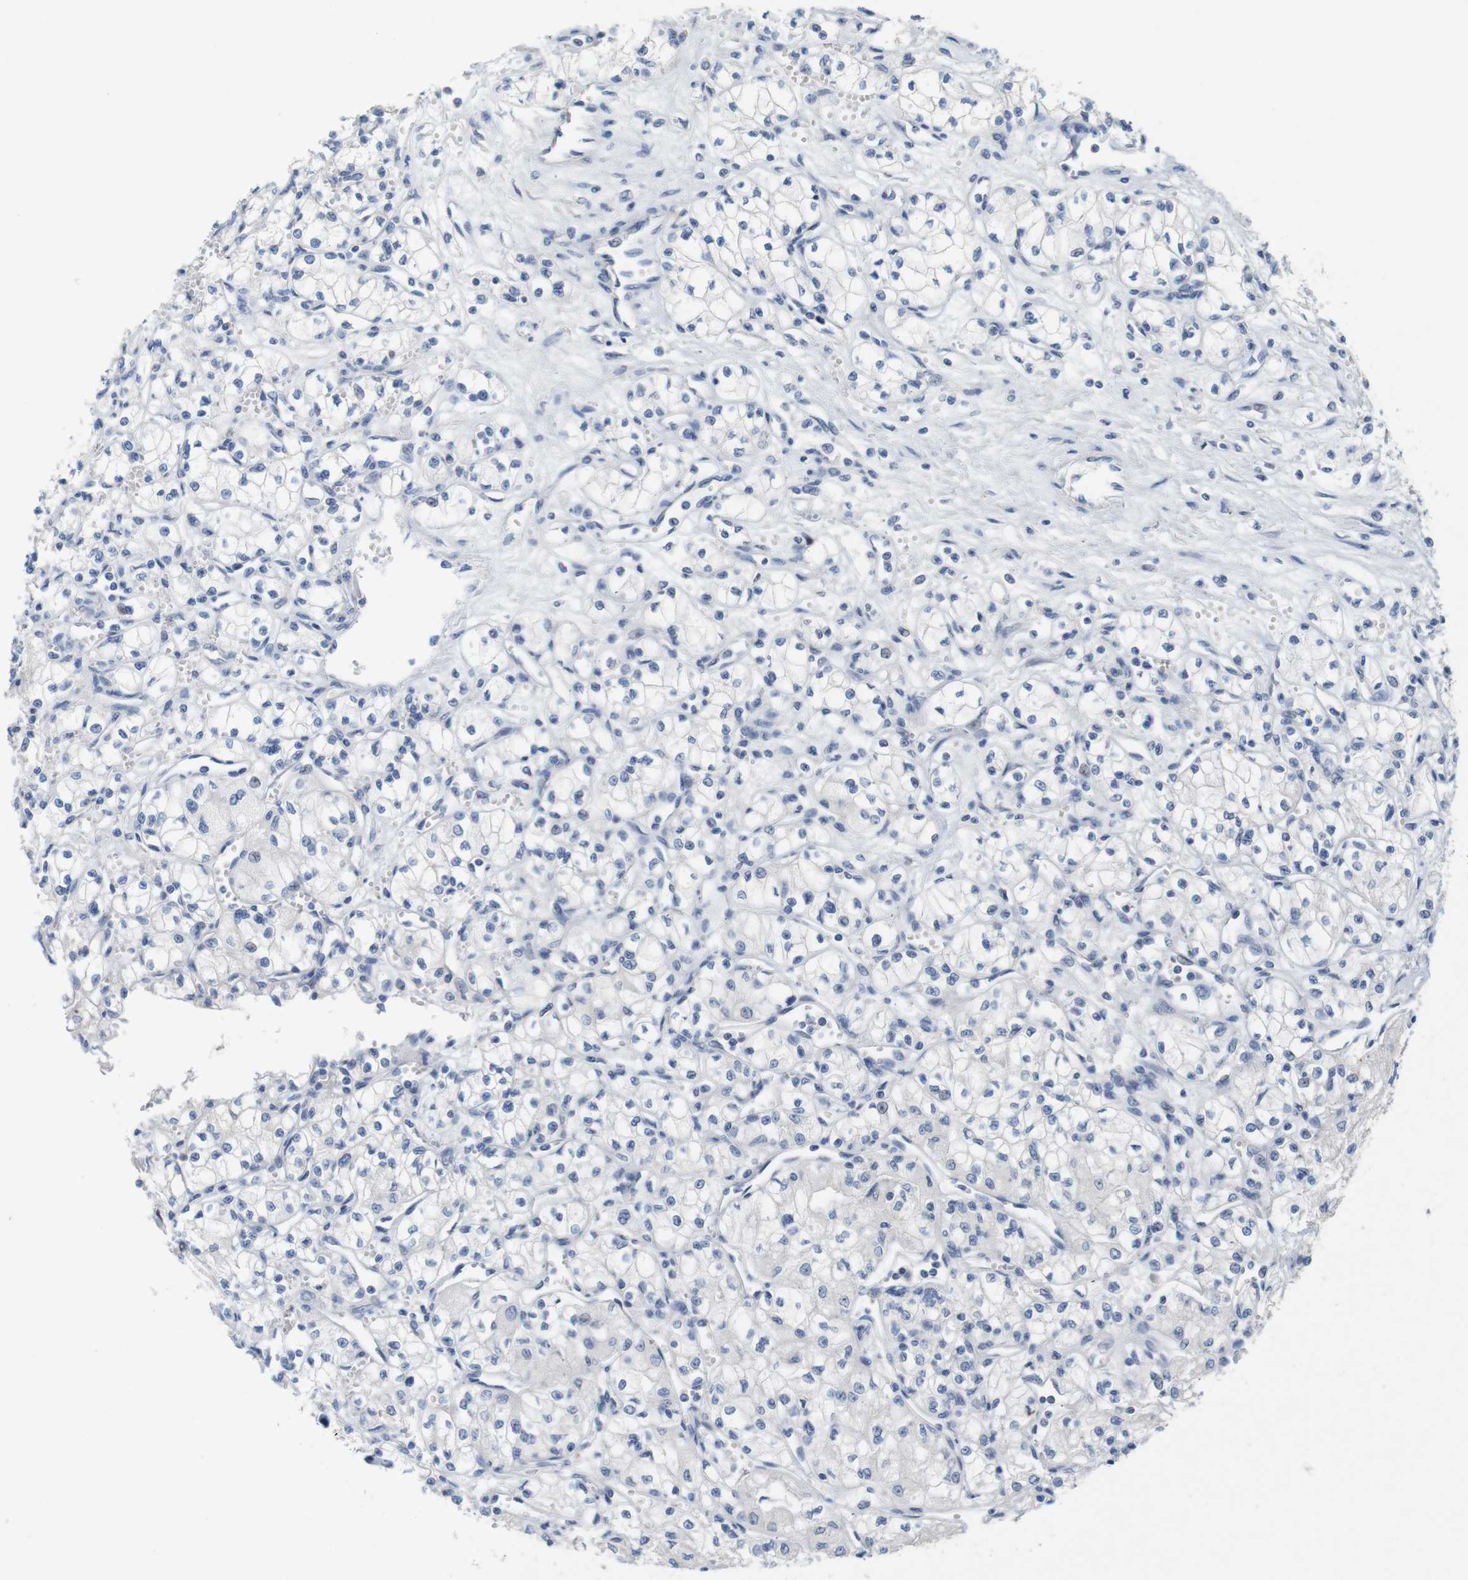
{"staining": {"intensity": "negative", "quantity": "none", "location": "none"}, "tissue": "renal cancer", "cell_type": "Tumor cells", "image_type": "cancer", "snomed": [{"axis": "morphology", "description": "Normal tissue, NOS"}, {"axis": "morphology", "description": "Adenocarcinoma, NOS"}, {"axis": "topography", "description": "Kidney"}], "caption": "IHC micrograph of neoplastic tissue: human adenocarcinoma (renal) stained with DAB shows no significant protein expression in tumor cells. (DAB (3,3'-diaminobenzidine) immunohistochemistry (IHC) visualized using brightfield microscopy, high magnification).", "gene": "CDK2", "patient": {"sex": "male", "age": 59}}